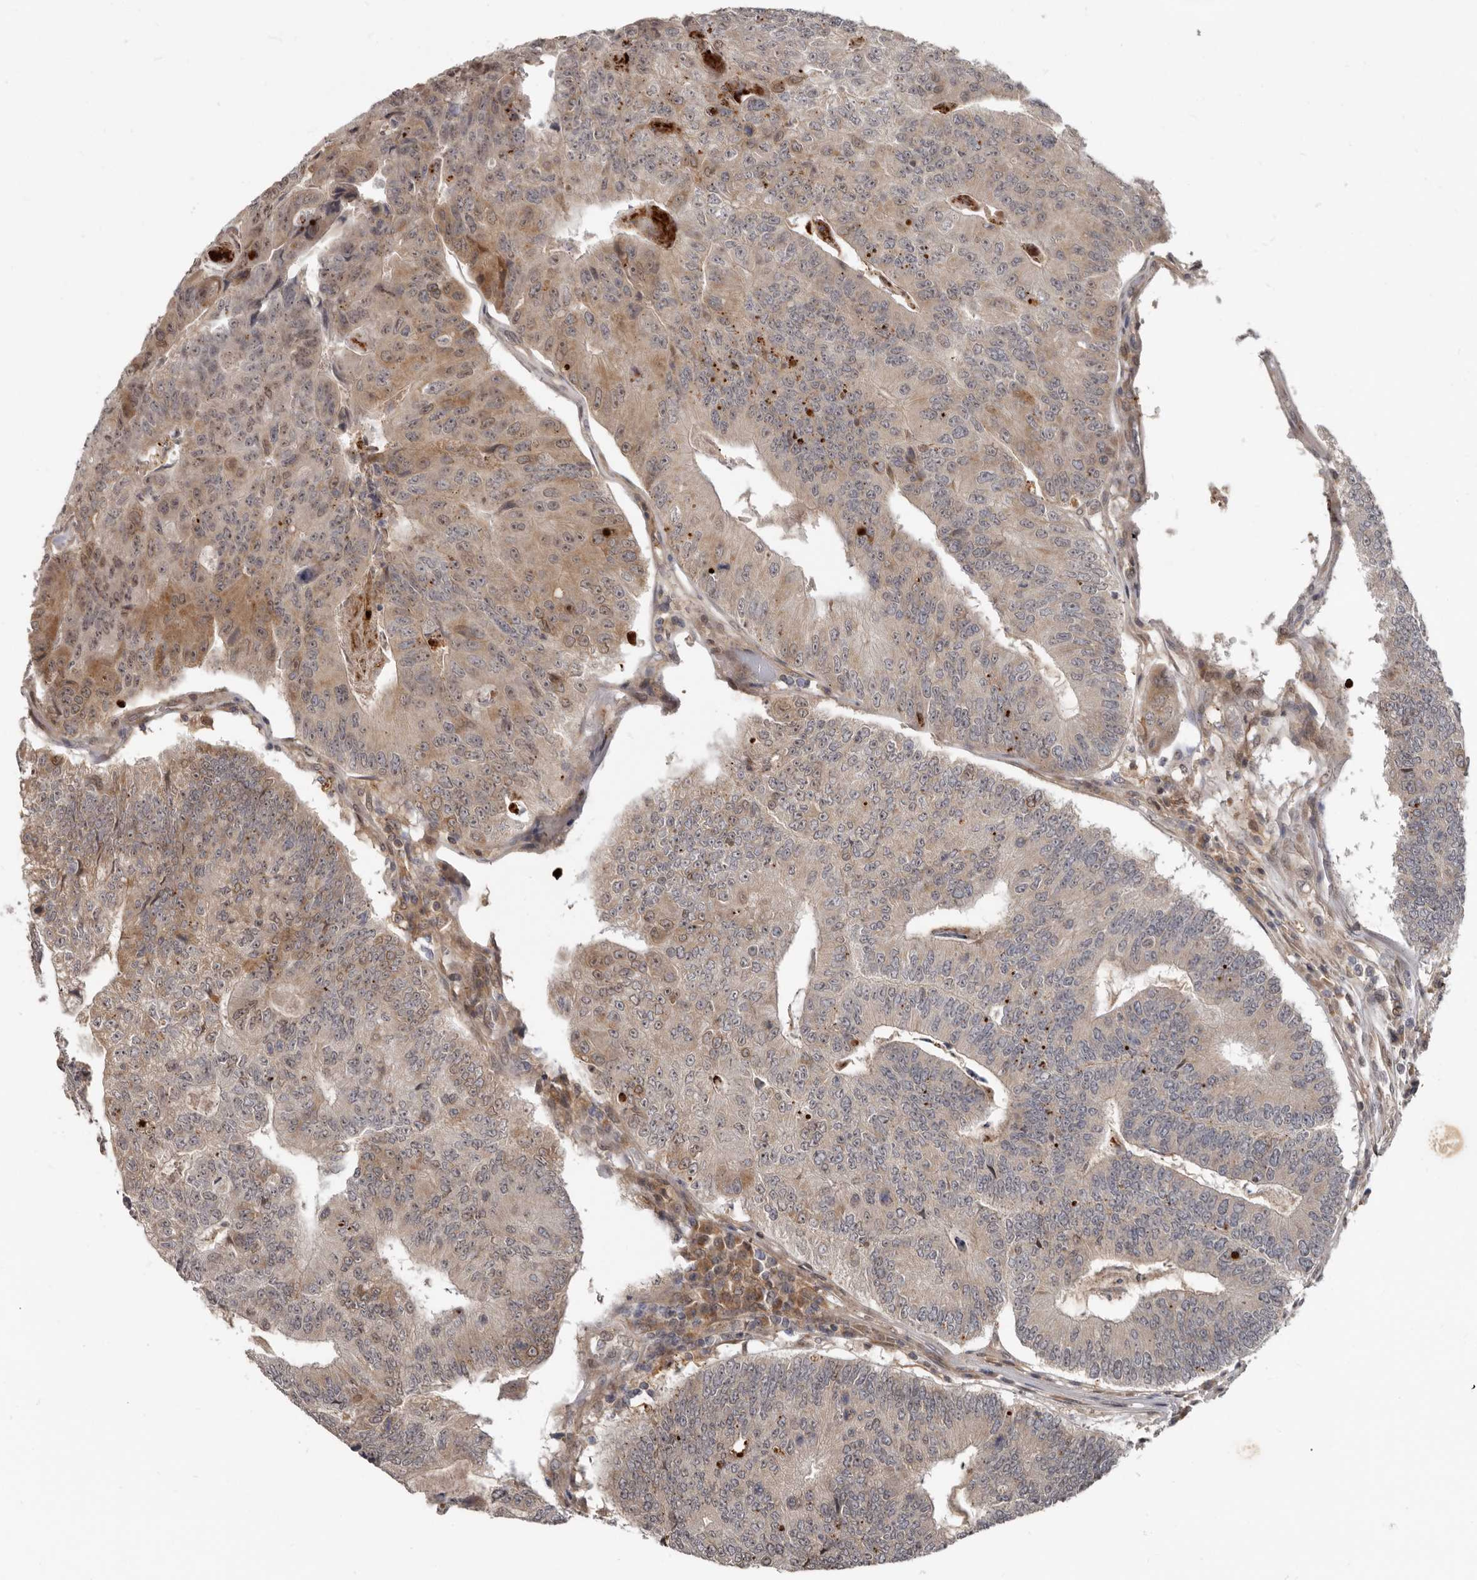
{"staining": {"intensity": "moderate", "quantity": "<25%", "location": "cytoplasmic/membranous,nuclear"}, "tissue": "colorectal cancer", "cell_type": "Tumor cells", "image_type": "cancer", "snomed": [{"axis": "morphology", "description": "Adenocarcinoma, NOS"}, {"axis": "topography", "description": "Colon"}], "caption": "Colorectal cancer was stained to show a protein in brown. There is low levels of moderate cytoplasmic/membranous and nuclear positivity in about <25% of tumor cells. (brown staining indicates protein expression, while blue staining denotes nuclei).", "gene": "BAD", "patient": {"sex": "female", "age": 67}}